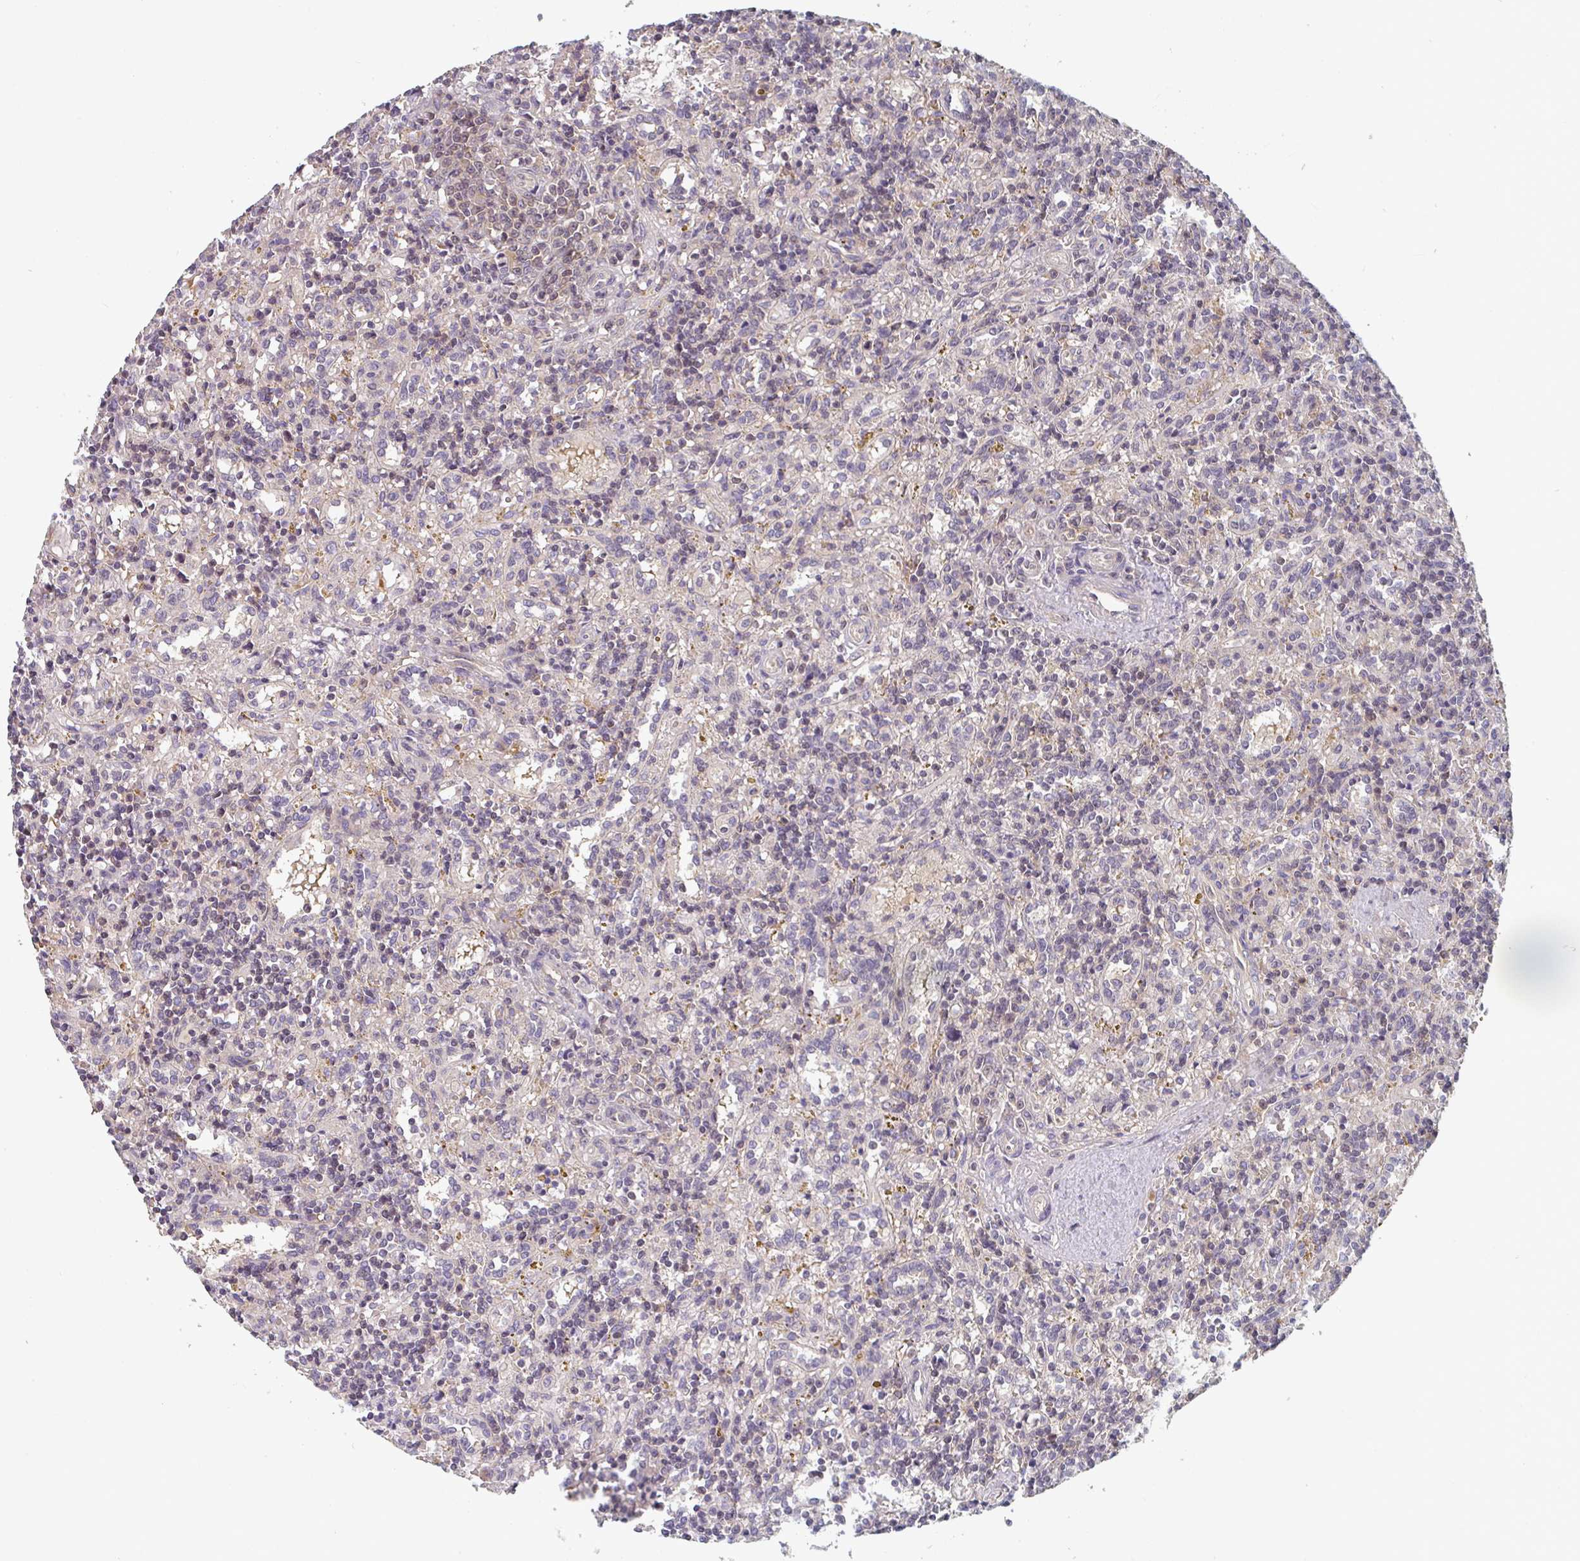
{"staining": {"intensity": "weak", "quantity": "25%-75%", "location": "cytoplasmic/membranous,nuclear"}, "tissue": "lymphoma", "cell_type": "Tumor cells", "image_type": "cancer", "snomed": [{"axis": "morphology", "description": "Malignant lymphoma, non-Hodgkin's type, Low grade"}, {"axis": "topography", "description": "Spleen"}], "caption": "Protein staining of lymphoma tissue shows weak cytoplasmic/membranous and nuclear positivity in about 25%-75% of tumor cells. Nuclei are stained in blue.", "gene": "RANGRF", "patient": {"sex": "male", "age": 67}}